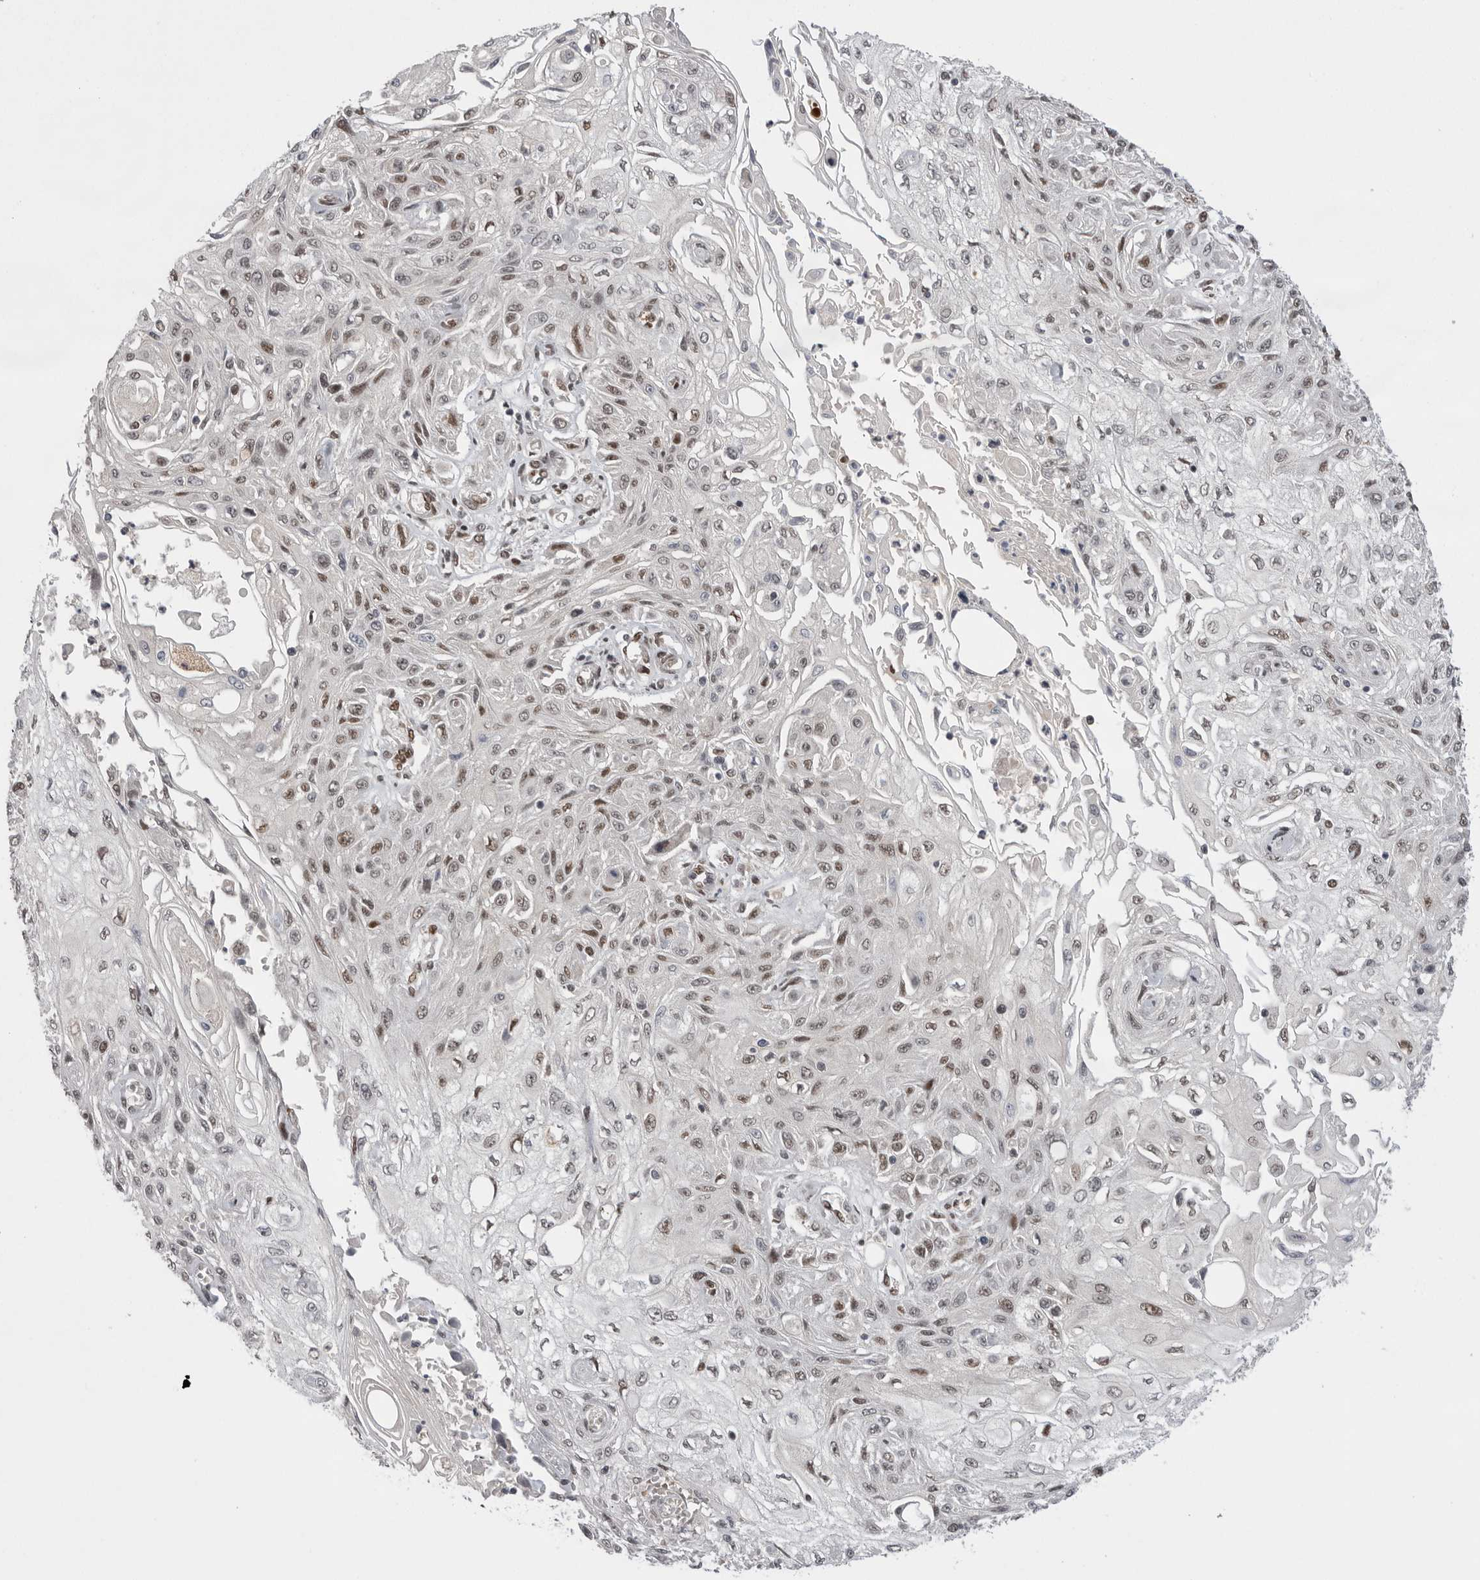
{"staining": {"intensity": "moderate", "quantity": ">75%", "location": "nuclear"}, "tissue": "skin cancer", "cell_type": "Tumor cells", "image_type": "cancer", "snomed": [{"axis": "morphology", "description": "Squamous cell carcinoma, NOS"}, {"axis": "morphology", "description": "Squamous cell carcinoma, metastatic, NOS"}, {"axis": "topography", "description": "Skin"}, {"axis": "topography", "description": "Lymph node"}], "caption": "This is an image of immunohistochemistry (IHC) staining of squamous cell carcinoma (skin), which shows moderate positivity in the nuclear of tumor cells.", "gene": "POU5F1", "patient": {"sex": "male", "age": 75}}